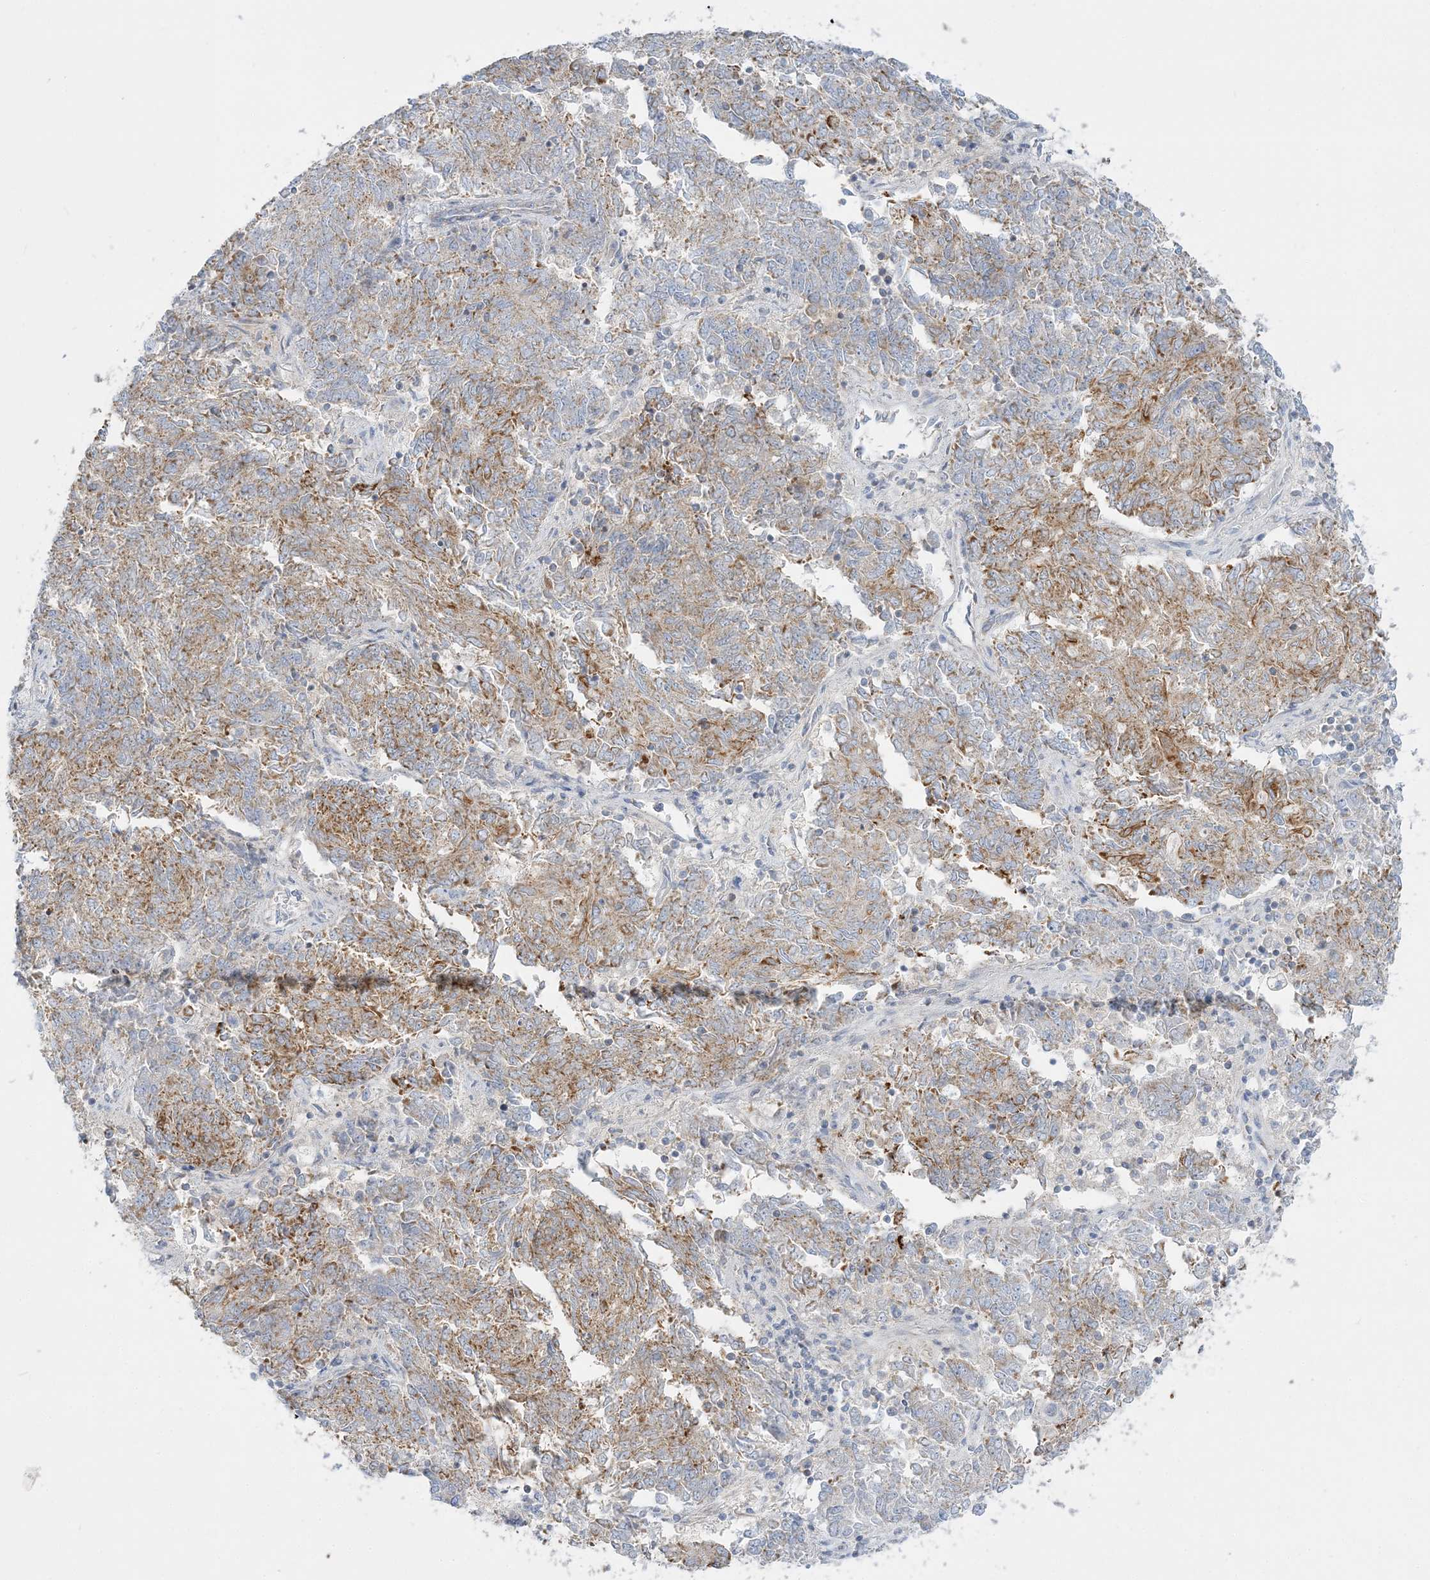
{"staining": {"intensity": "moderate", "quantity": "25%-75%", "location": "cytoplasmic/membranous"}, "tissue": "endometrial cancer", "cell_type": "Tumor cells", "image_type": "cancer", "snomed": [{"axis": "morphology", "description": "Adenocarcinoma, NOS"}, {"axis": "topography", "description": "Endometrium"}], "caption": "An immunohistochemistry micrograph of neoplastic tissue is shown. Protein staining in brown labels moderate cytoplasmic/membranous positivity in endometrial adenocarcinoma within tumor cells.", "gene": "TBC1D14", "patient": {"sex": "female", "age": 80}}